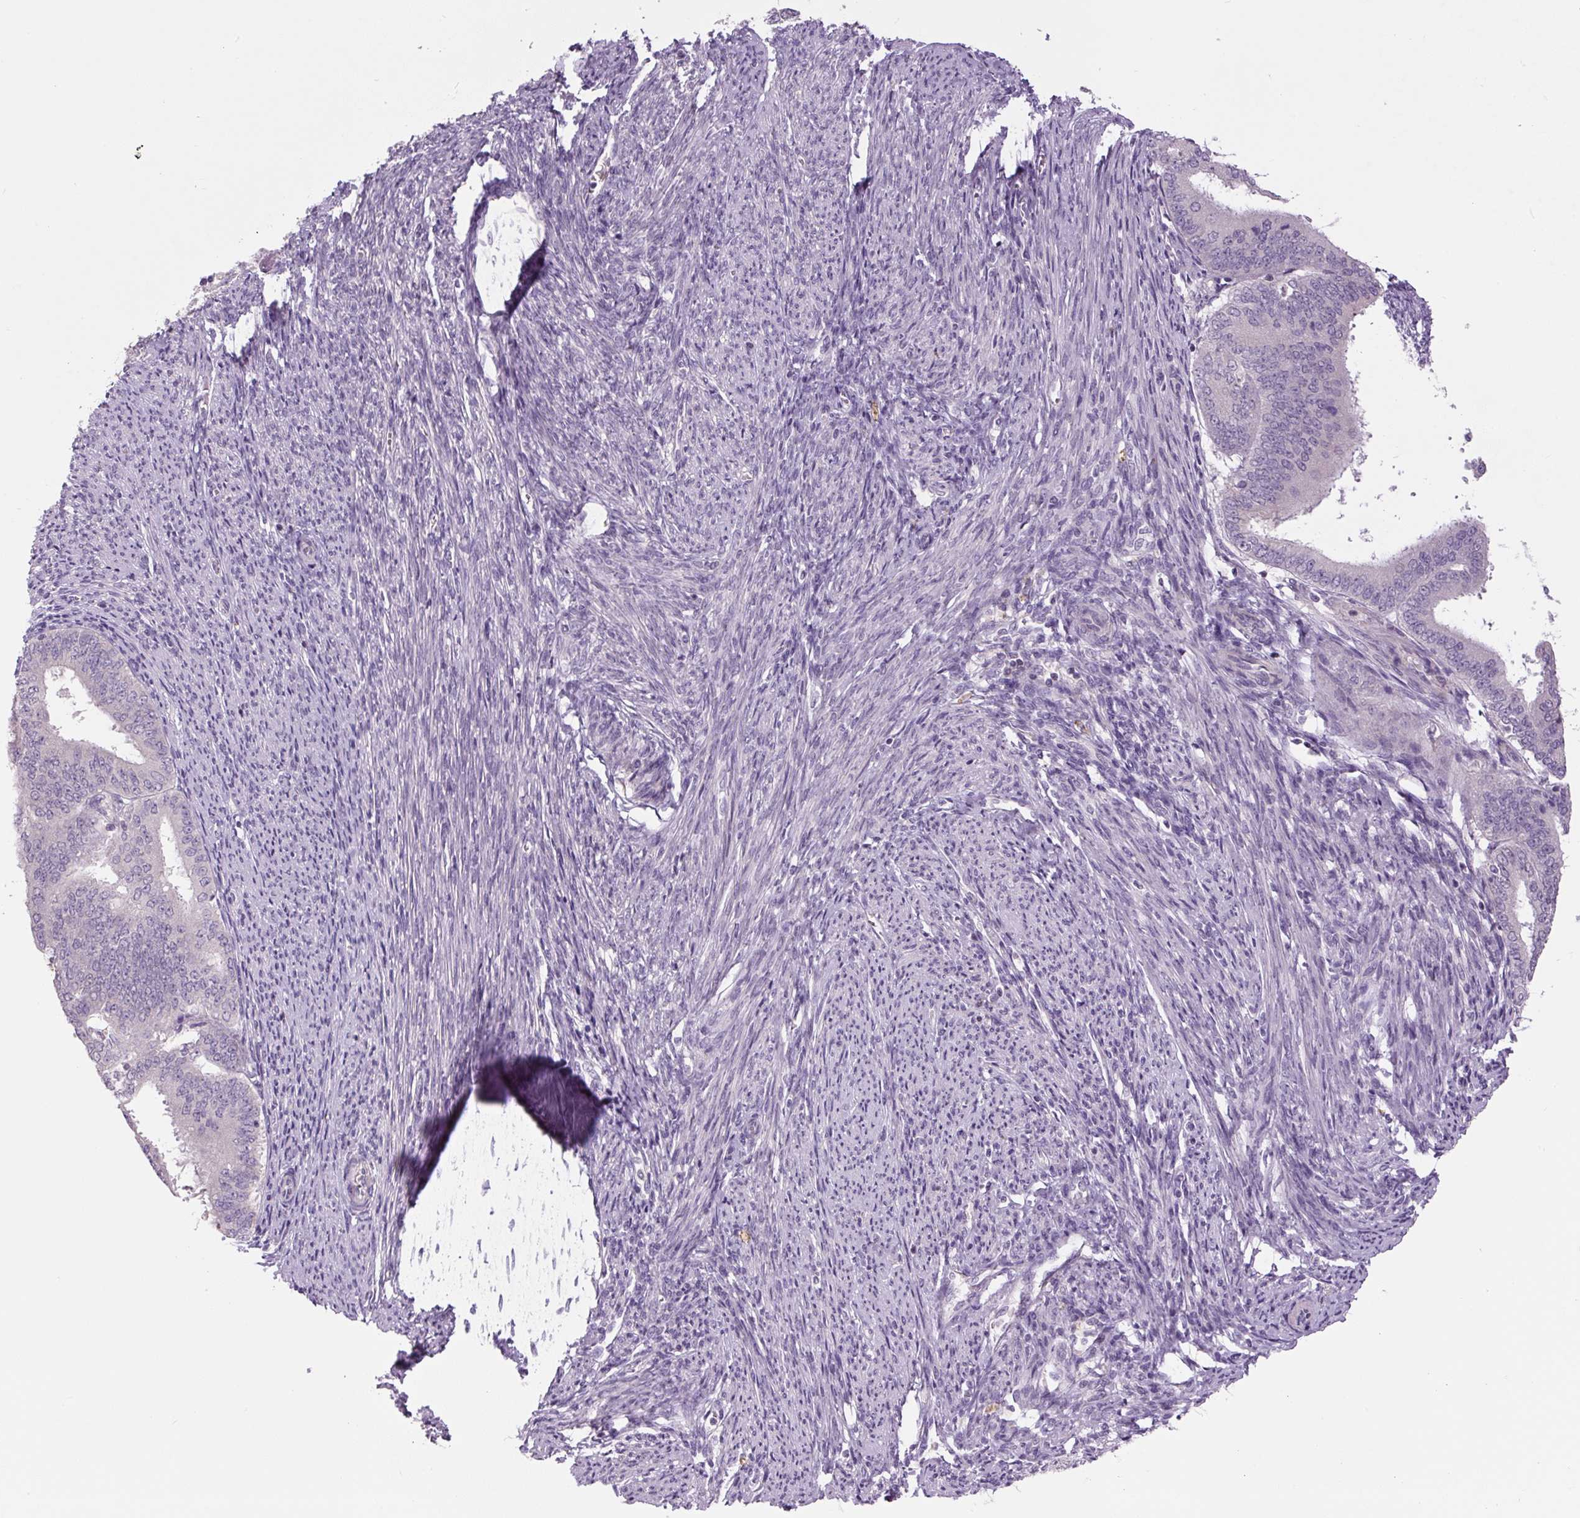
{"staining": {"intensity": "negative", "quantity": "none", "location": "none"}, "tissue": "endometrial cancer", "cell_type": "Tumor cells", "image_type": "cancer", "snomed": [{"axis": "morphology", "description": "Adenocarcinoma, NOS"}, {"axis": "topography", "description": "Endometrium"}], "caption": "Tumor cells show no significant expression in endometrial cancer.", "gene": "TMEM100", "patient": {"sex": "female", "age": 63}}